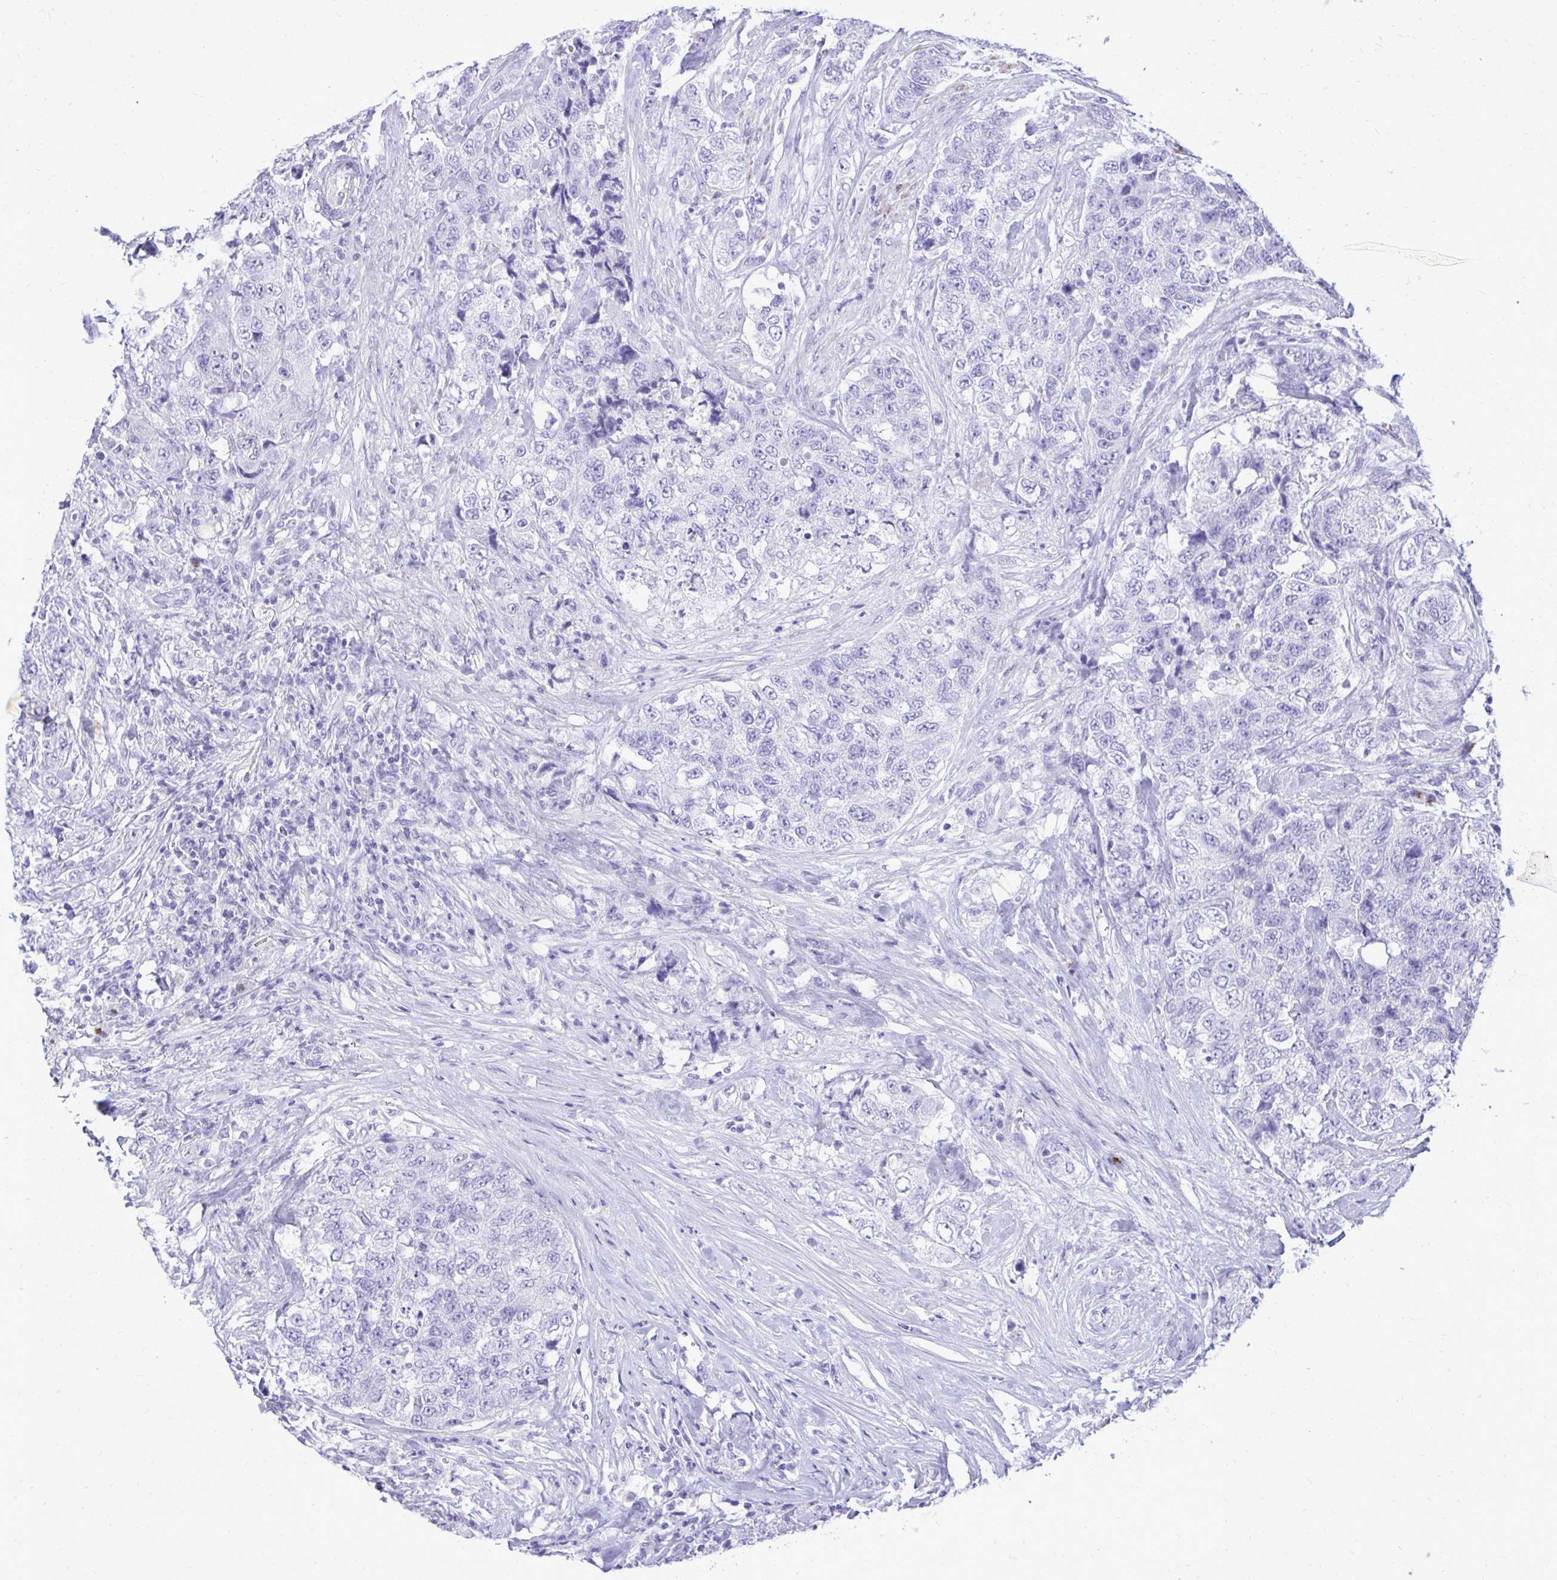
{"staining": {"intensity": "negative", "quantity": "none", "location": "none"}, "tissue": "urothelial cancer", "cell_type": "Tumor cells", "image_type": "cancer", "snomed": [{"axis": "morphology", "description": "Urothelial carcinoma, High grade"}, {"axis": "topography", "description": "Urinary bladder"}], "caption": "Immunohistochemistry photomicrograph of neoplastic tissue: urothelial cancer stained with DAB exhibits no significant protein expression in tumor cells.", "gene": "ANKDD1B", "patient": {"sex": "female", "age": 78}}